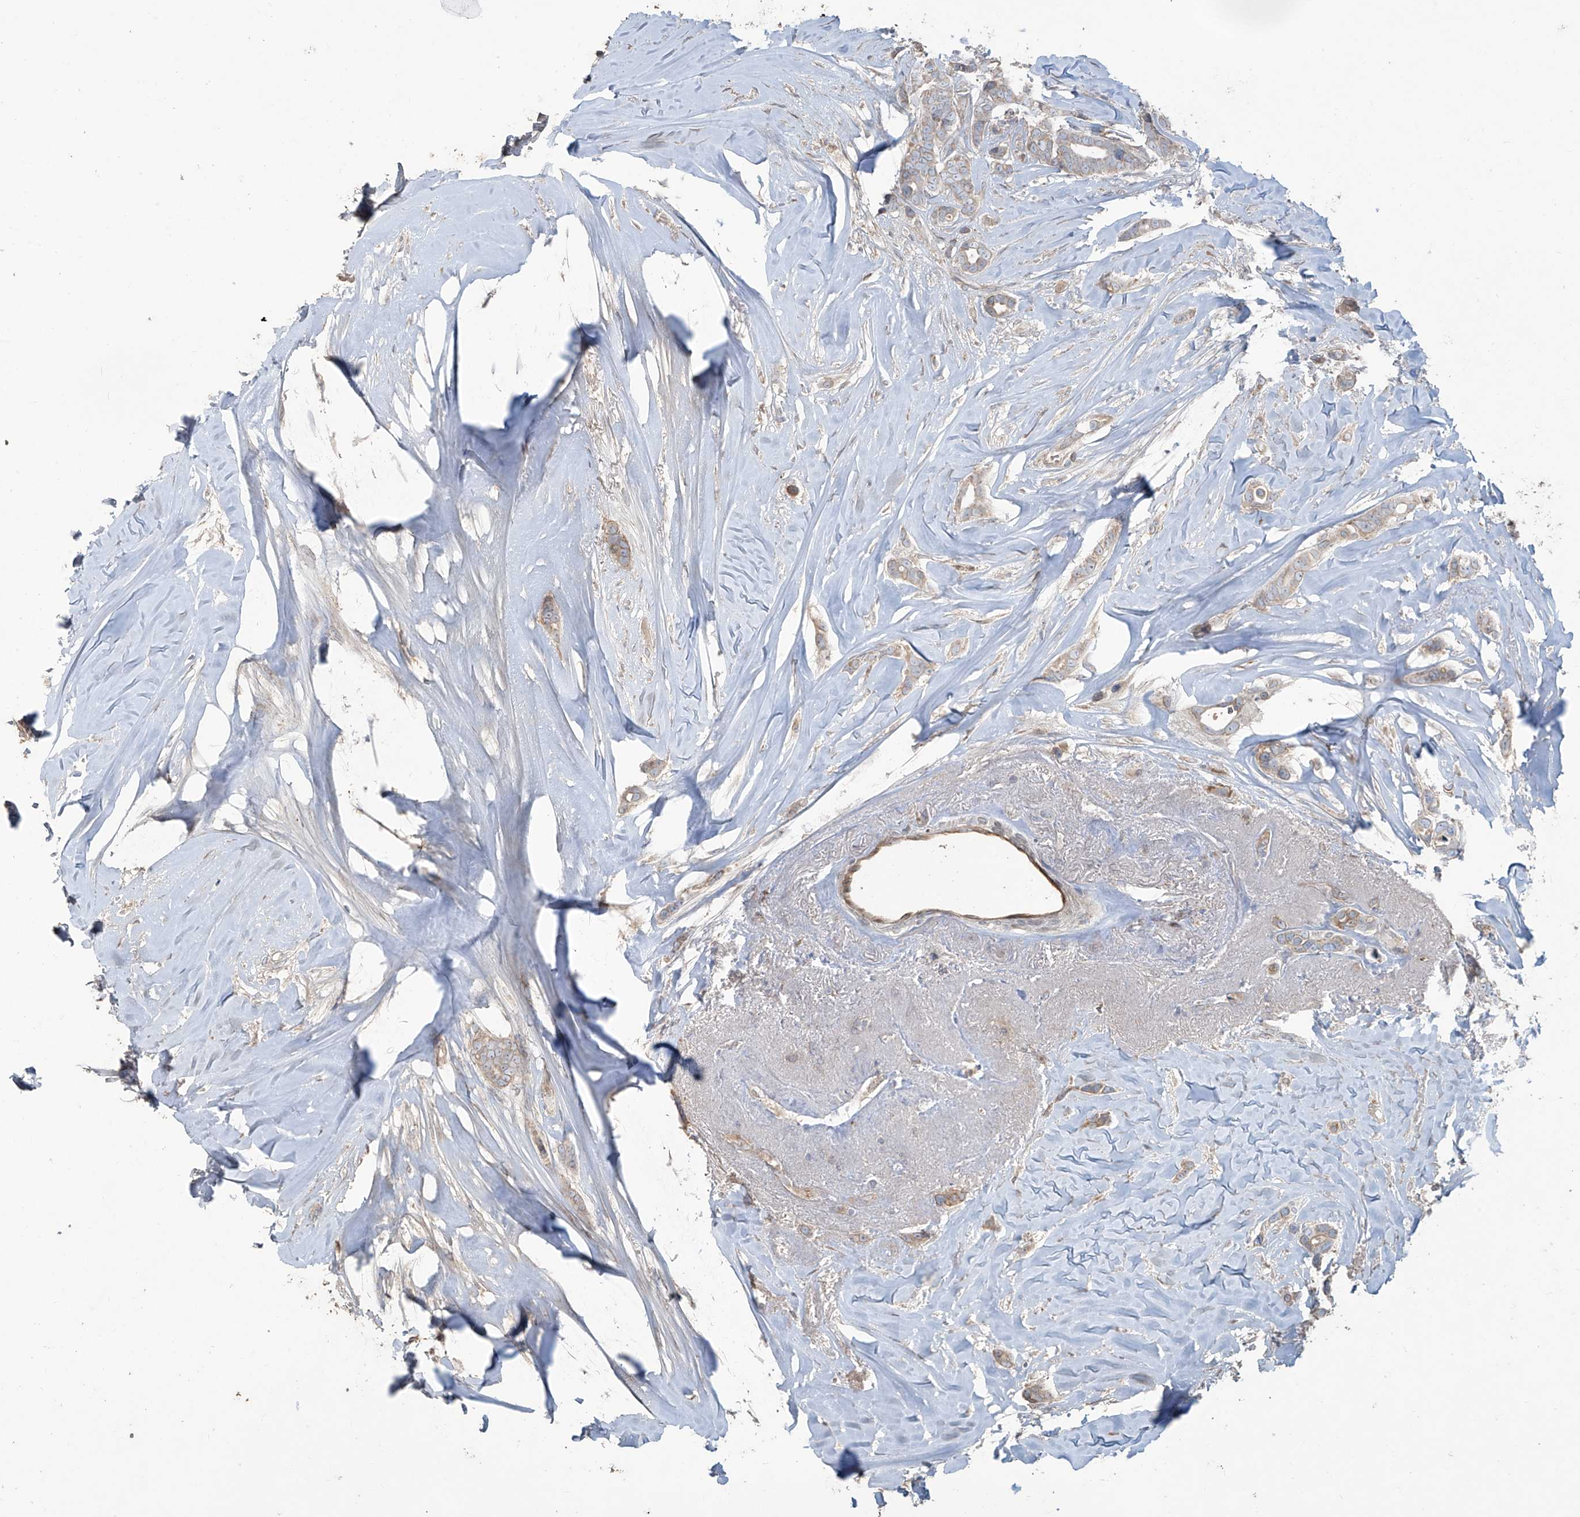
{"staining": {"intensity": "weak", "quantity": "25%-75%", "location": "cytoplasmic/membranous"}, "tissue": "breast cancer", "cell_type": "Tumor cells", "image_type": "cancer", "snomed": [{"axis": "morphology", "description": "Lobular carcinoma"}, {"axis": "topography", "description": "Breast"}], "caption": "Immunohistochemical staining of lobular carcinoma (breast) demonstrates low levels of weak cytoplasmic/membranous positivity in approximately 25%-75% of tumor cells. (DAB IHC, brown staining for protein, blue staining for nuclei).", "gene": "ABTB1", "patient": {"sex": "female", "age": 51}}